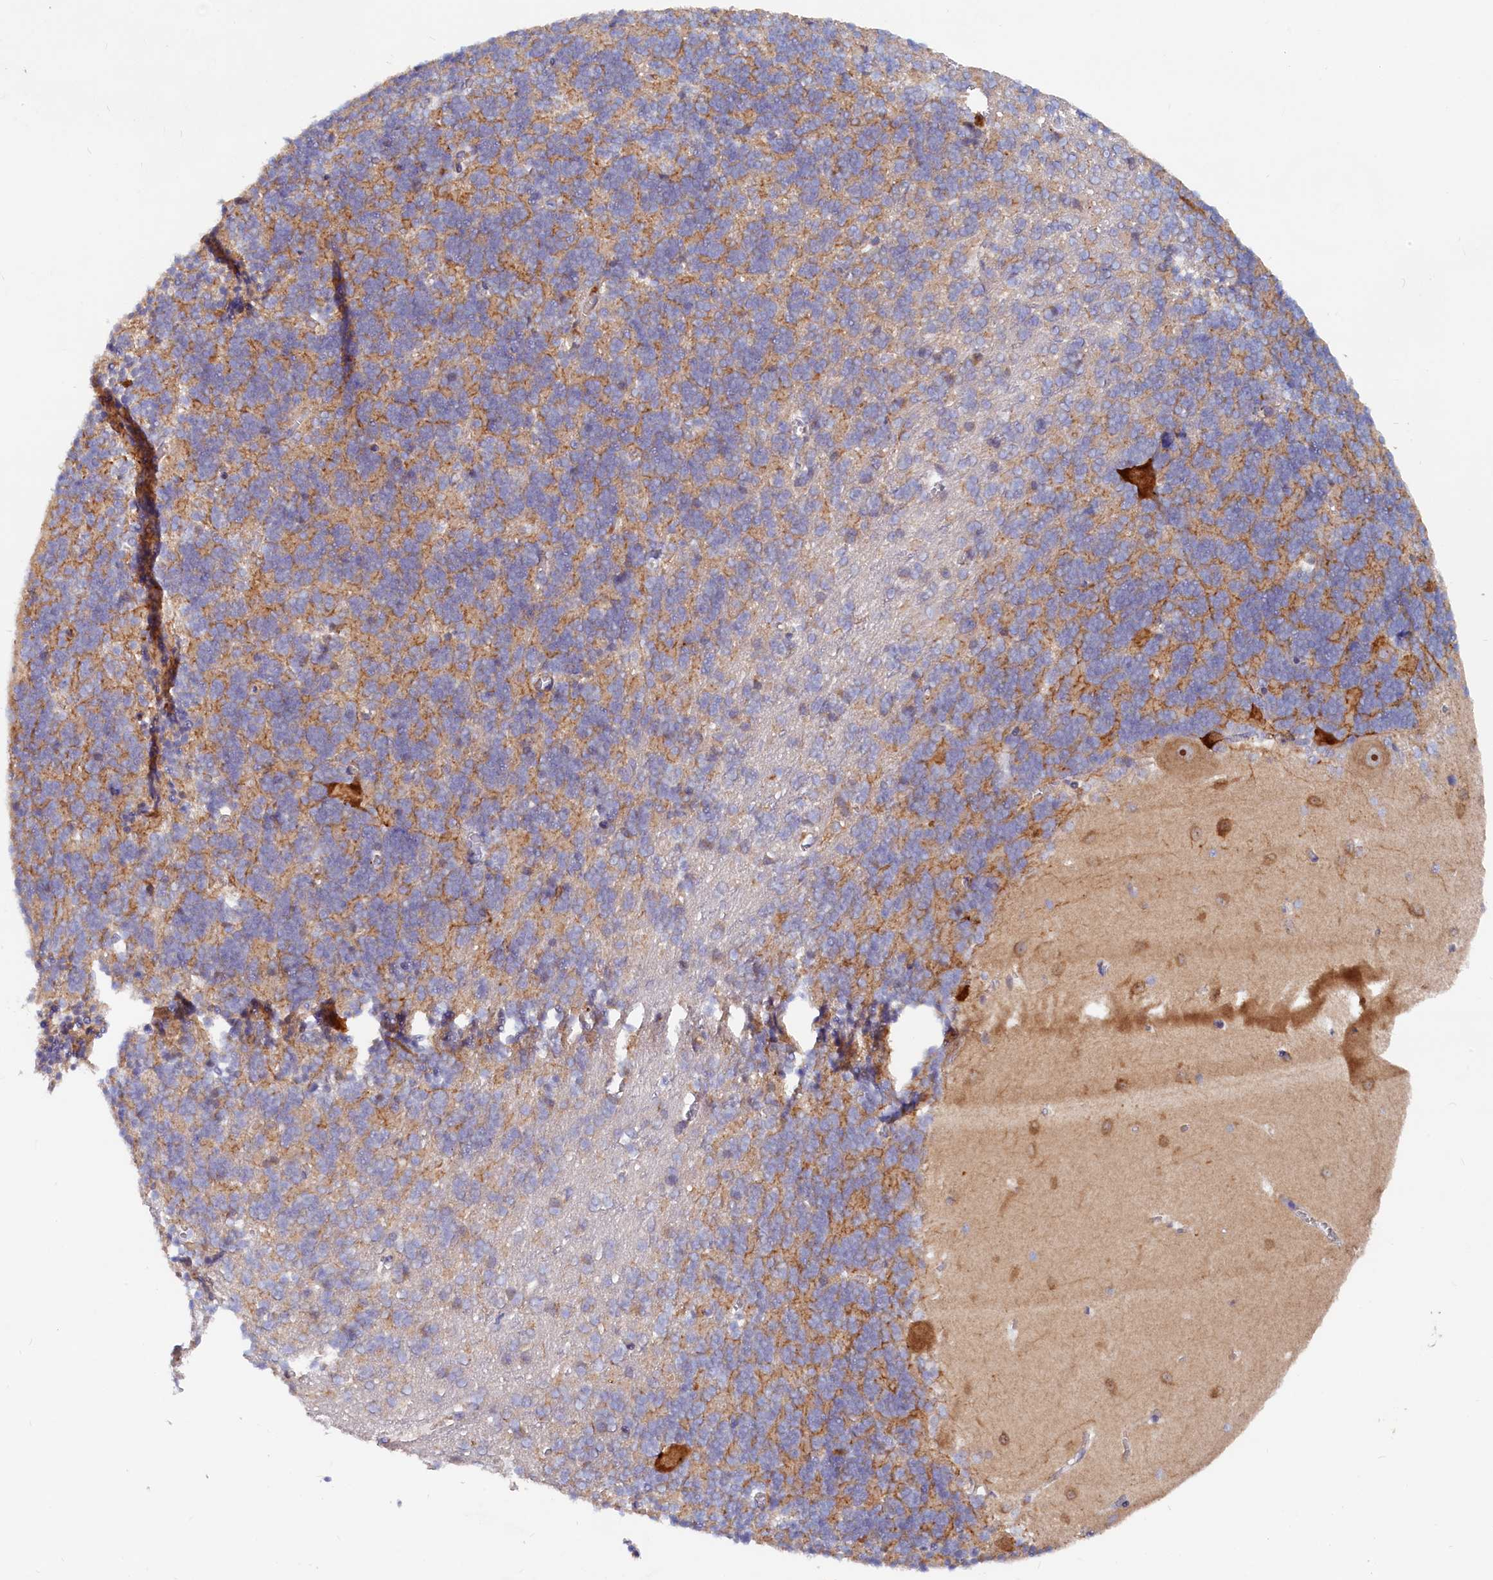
{"staining": {"intensity": "moderate", "quantity": "25%-75%", "location": "cytoplasmic/membranous"}, "tissue": "cerebellum", "cell_type": "Cells in granular layer", "image_type": "normal", "snomed": [{"axis": "morphology", "description": "Normal tissue, NOS"}, {"axis": "topography", "description": "Cerebellum"}], "caption": "Brown immunohistochemical staining in unremarkable cerebellum shows moderate cytoplasmic/membranous positivity in about 25%-75% of cells in granular layer. Using DAB (3,3'-diaminobenzidine) (brown) and hematoxylin (blue) stains, captured at high magnification using brightfield microscopy.", "gene": "RGS7BP", "patient": {"sex": "male", "age": 37}}